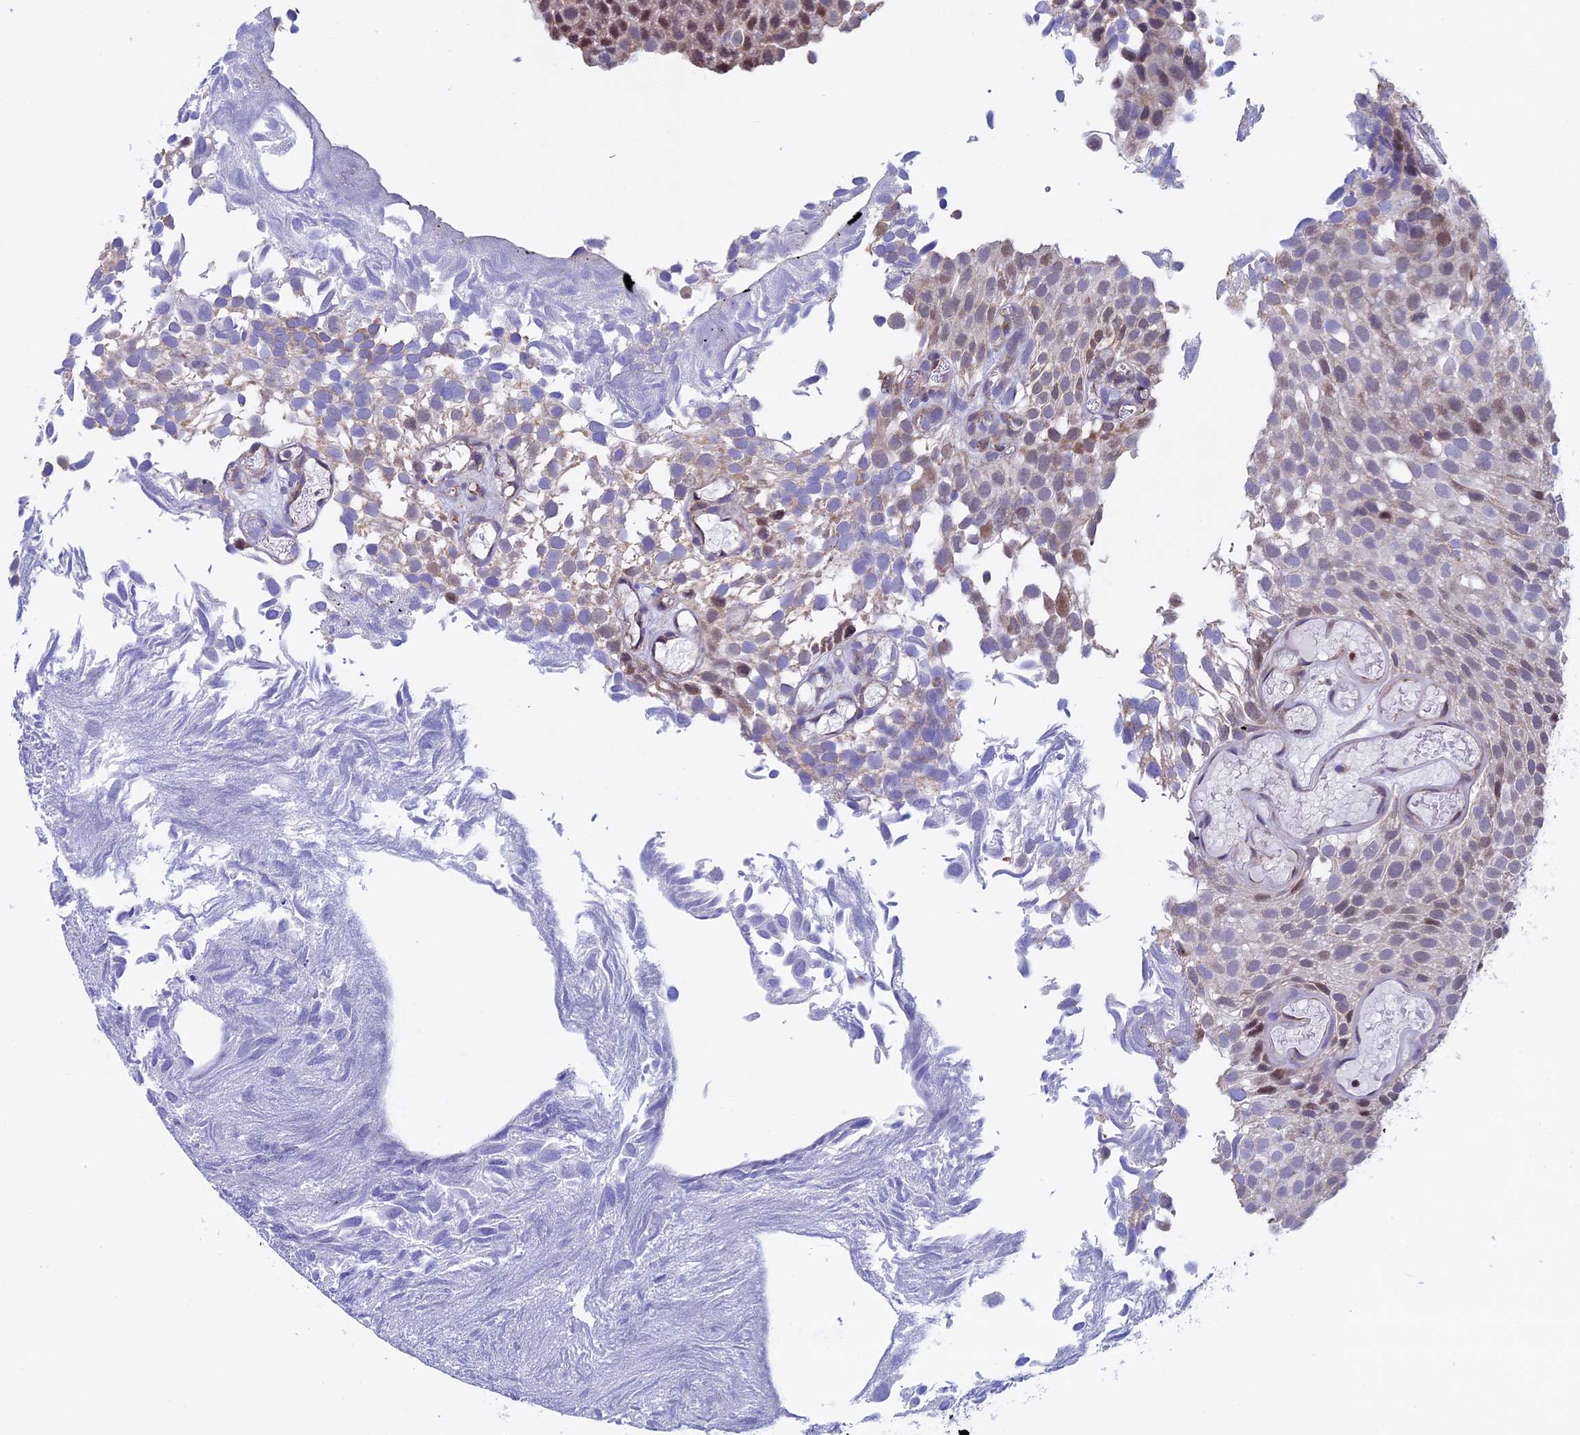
{"staining": {"intensity": "moderate", "quantity": "<25%", "location": "nuclear"}, "tissue": "urothelial cancer", "cell_type": "Tumor cells", "image_type": "cancer", "snomed": [{"axis": "morphology", "description": "Urothelial carcinoma, Low grade"}, {"axis": "topography", "description": "Urinary bladder"}], "caption": "Low-grade urothelial carcinoma stained with a protein marker exhibits moderate staining in tumor cells.", "gene": "ACSS1", "patient": {"sex": "male", "age": 89}}